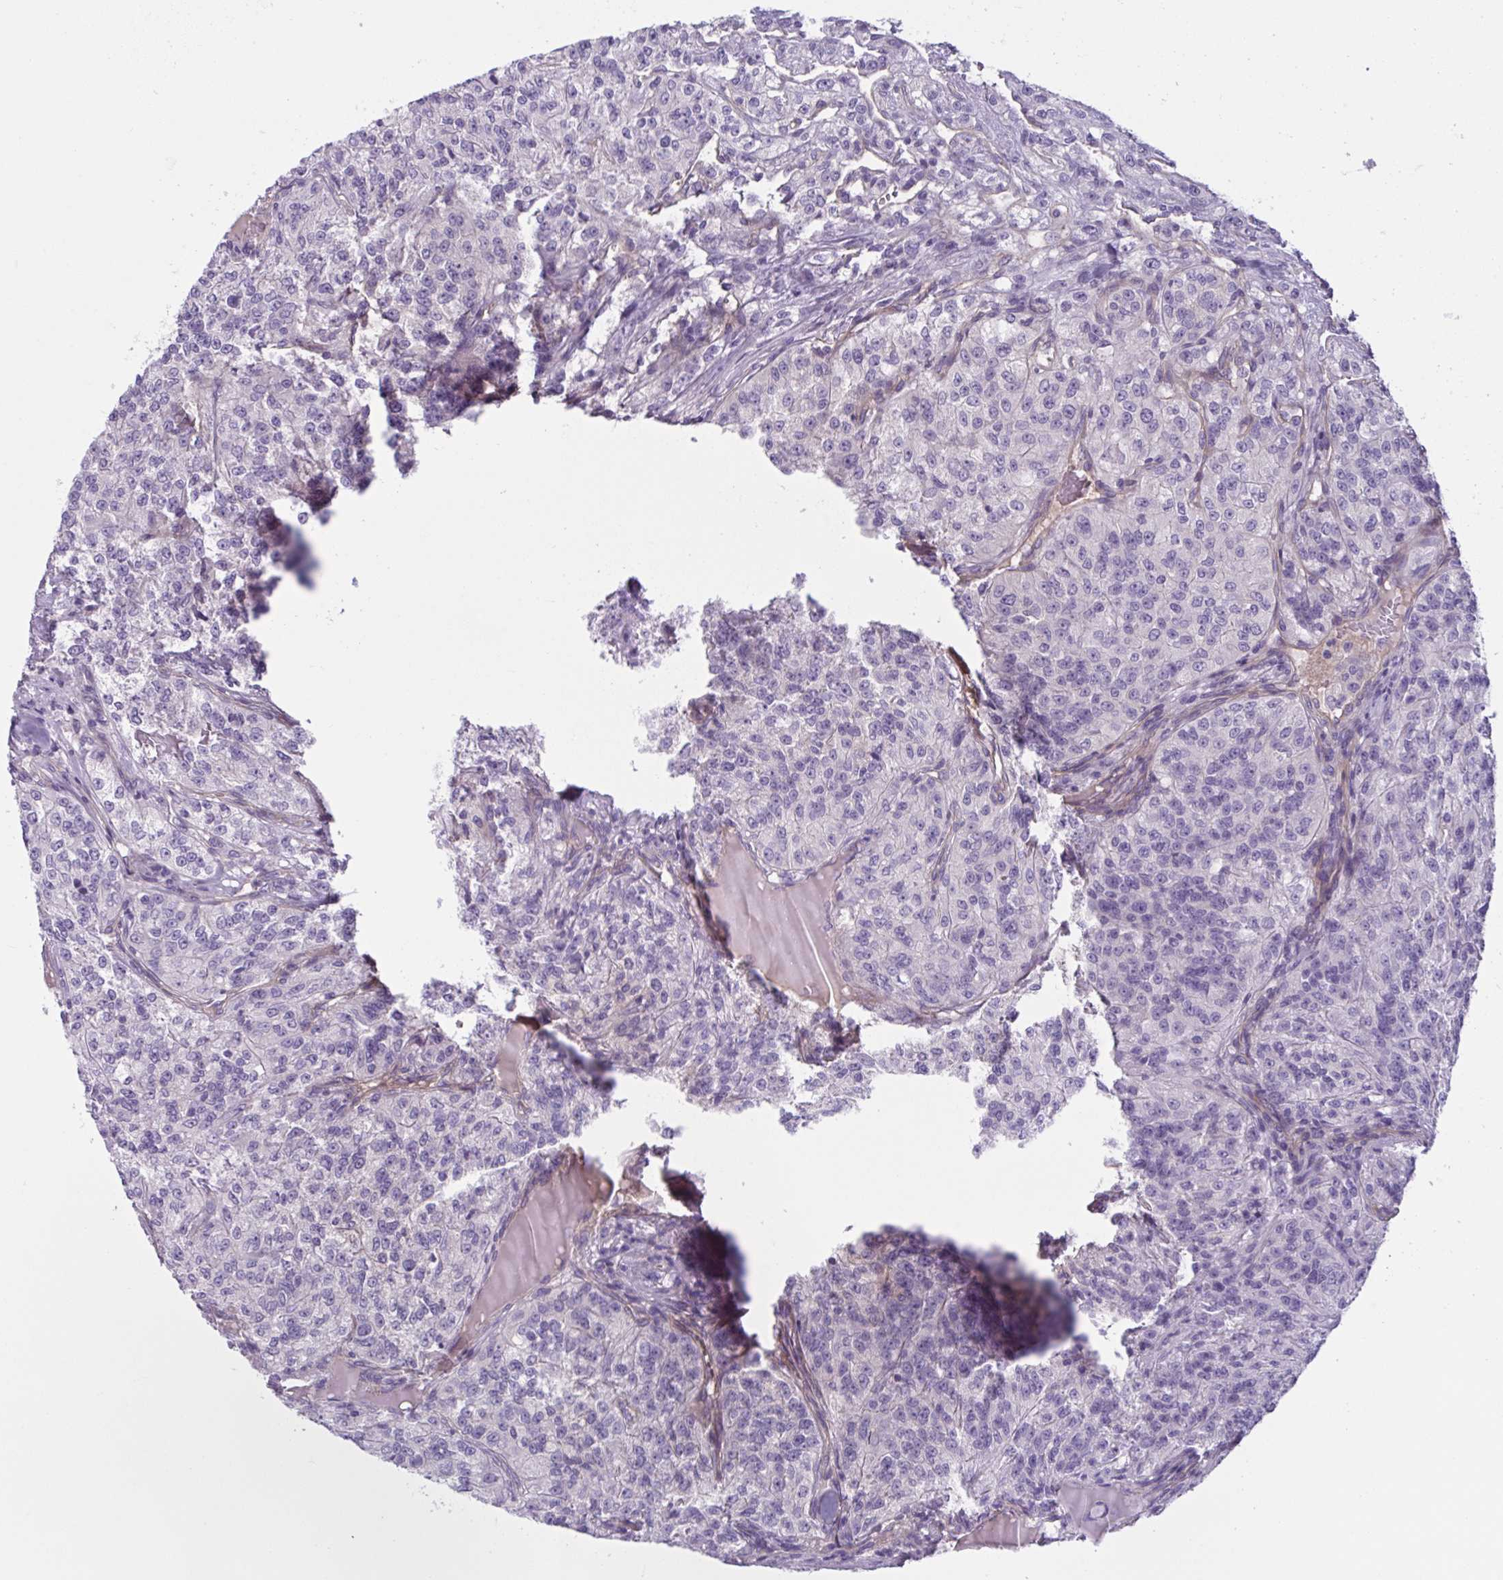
{"staining": {"intensity": "negative", "quantity": "none", "location": "none"}, "tissue": "renal cancer", "cell_type": "Tumor cells", "image_type": "cancer", "snomed": [{"axis": "morphology", "description": "Adenocarcinoma, NOS"}, {"axis": "topography", "description": "Kidney"}], "caption": "This is a micrograph of IHC staining of renal cancer, which shows no staining in tumor cells.", "gene": "TTC7B", "patient": {"sex": "female", "age": 63}}